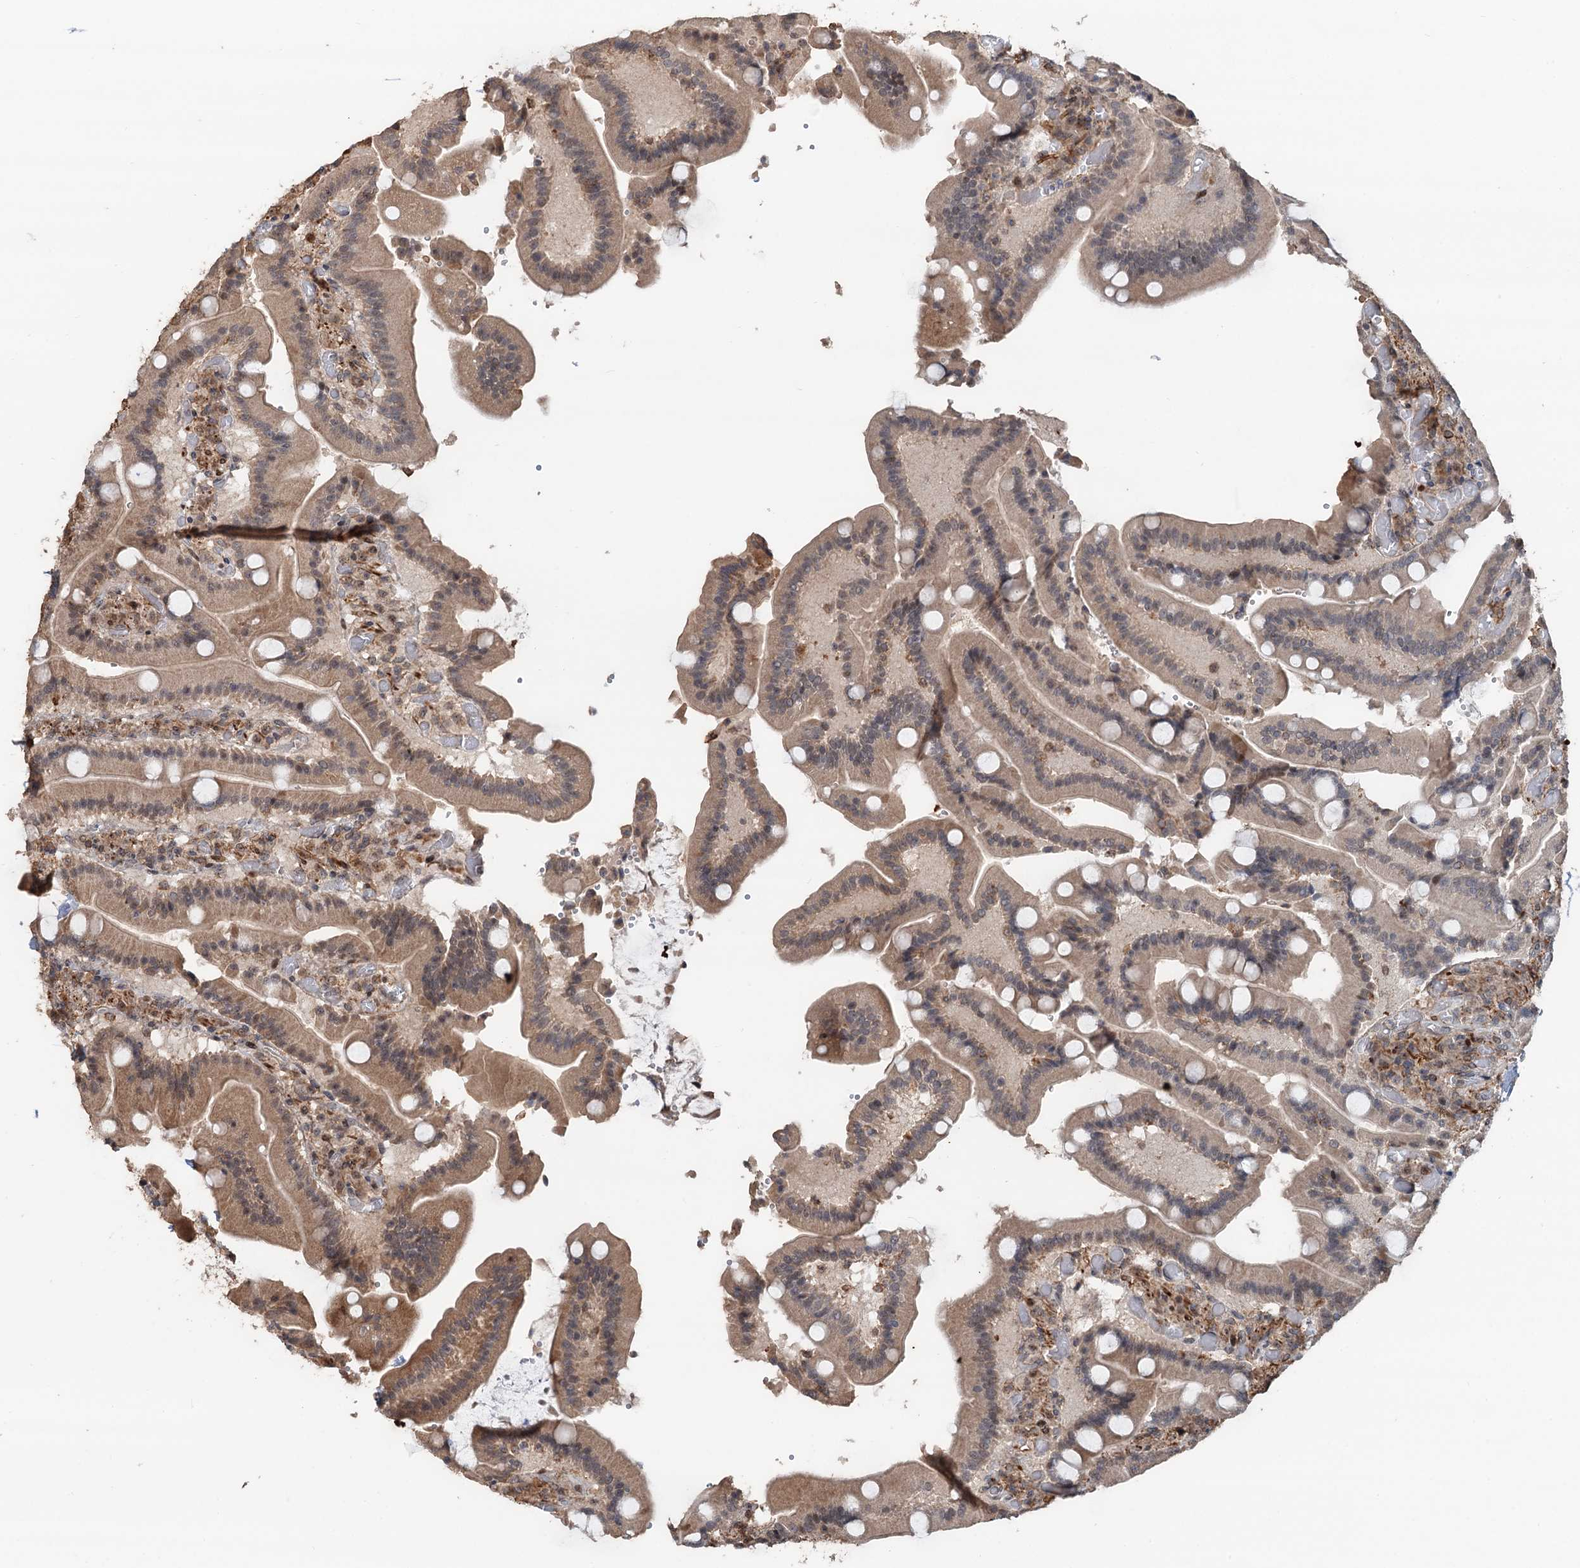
{"staining": {"intensity": "weak", "quantity": "25%-75%", "location": "cytoplasmic/membranous,nuclear"}, "tissue": "duodenum", "cell_type": "Glandular cells", "image_type": "normal", "snomed": [{"axis": "morphology", "description": "Normal tissue, NOS"}, {"axis": "topography", "description": "Duodenum"}], "caption": "Immunohistochemistry (IHC) image of normal duodenum: duodenum stained using immunohistochemistry displays low levels of weak protein expression localized specifically in the cytoplasmic/membranous,nuclear of glandular cells, appearing as a cytoplasmic/membranous,nuclear brown color.", "gene": "TMA16", "patient": {"sex": "female", "age": 62}}